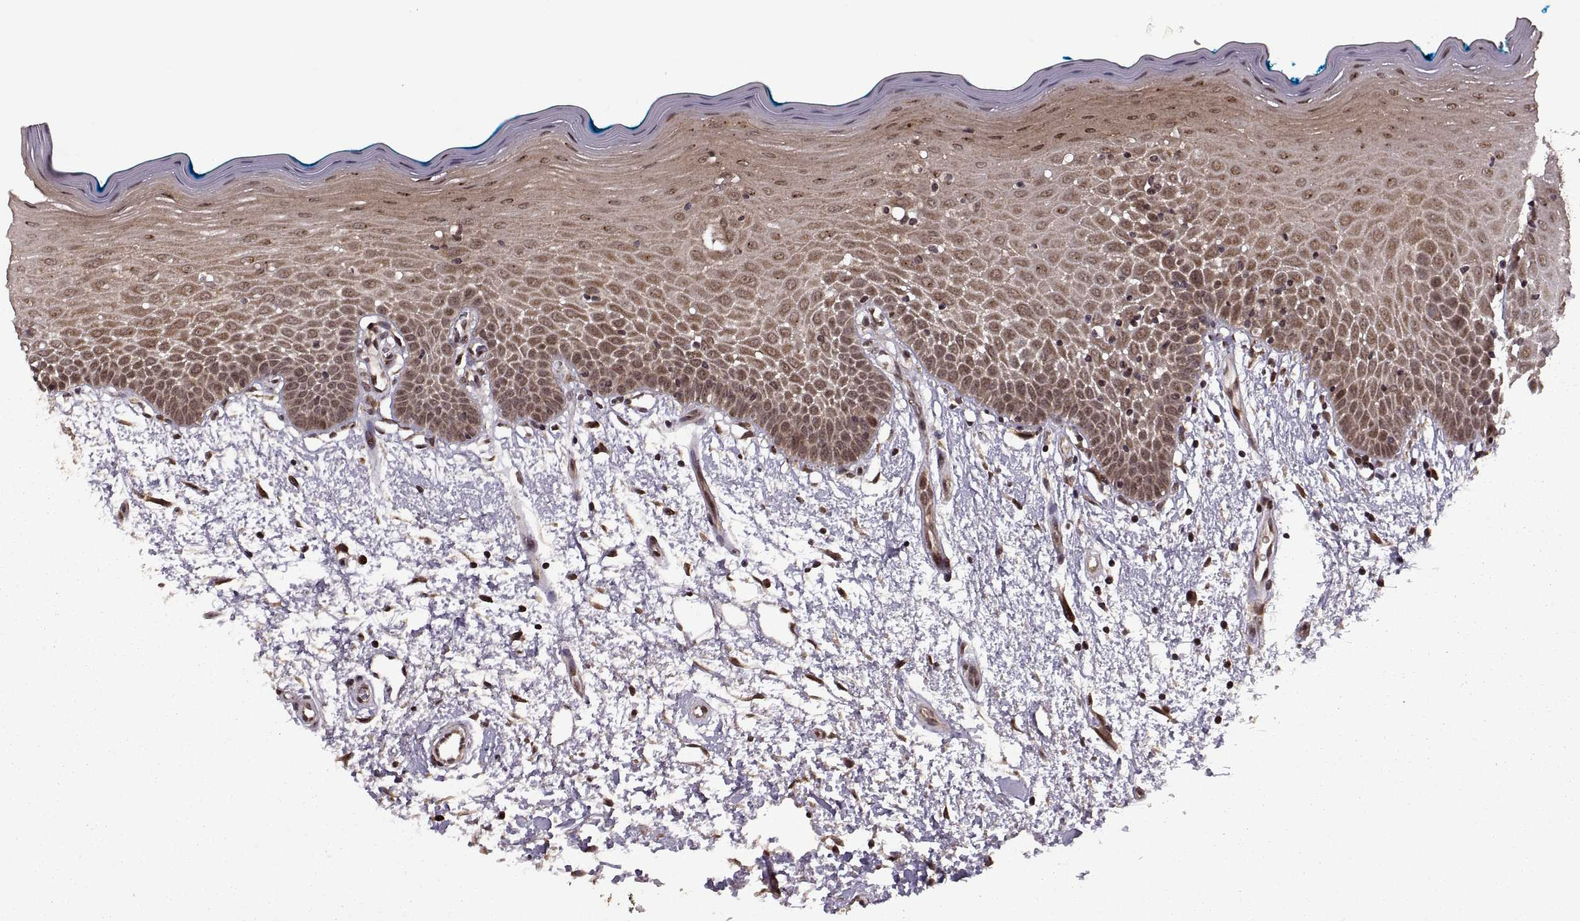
{"staining": {"intensity": "moderate", "quantity": ">75%", "location": "cytoplasmic/membranous,nuclear"}, "tissue": "oral mucosa", "cell_type": "Squamous epithelial cells", "image_type": "normal", "snomed": [{"axis": "morphology", "description": "Normal tissue, NOS"}, {"axis": "morphology", "description": "Squamous cell carcinoma, NOS"}, {"axis": "topography", "description": "Oral tissue"}, {"axis": "topography", "description": "Head-Neck"}], "caption": "Immunohistochemistry of benign human oral mucosa exhibits medium levels of moderate cytoplasmic/membranous,nuclear staining in about >75% of squamous epithelial cells. The staining was performed using DAB, with brown indicating positive protein expression. Nuclei are stained blue with hematoxylin.", "gene": "PTOV1", "patient": {"sex": "female", "age": 75}}